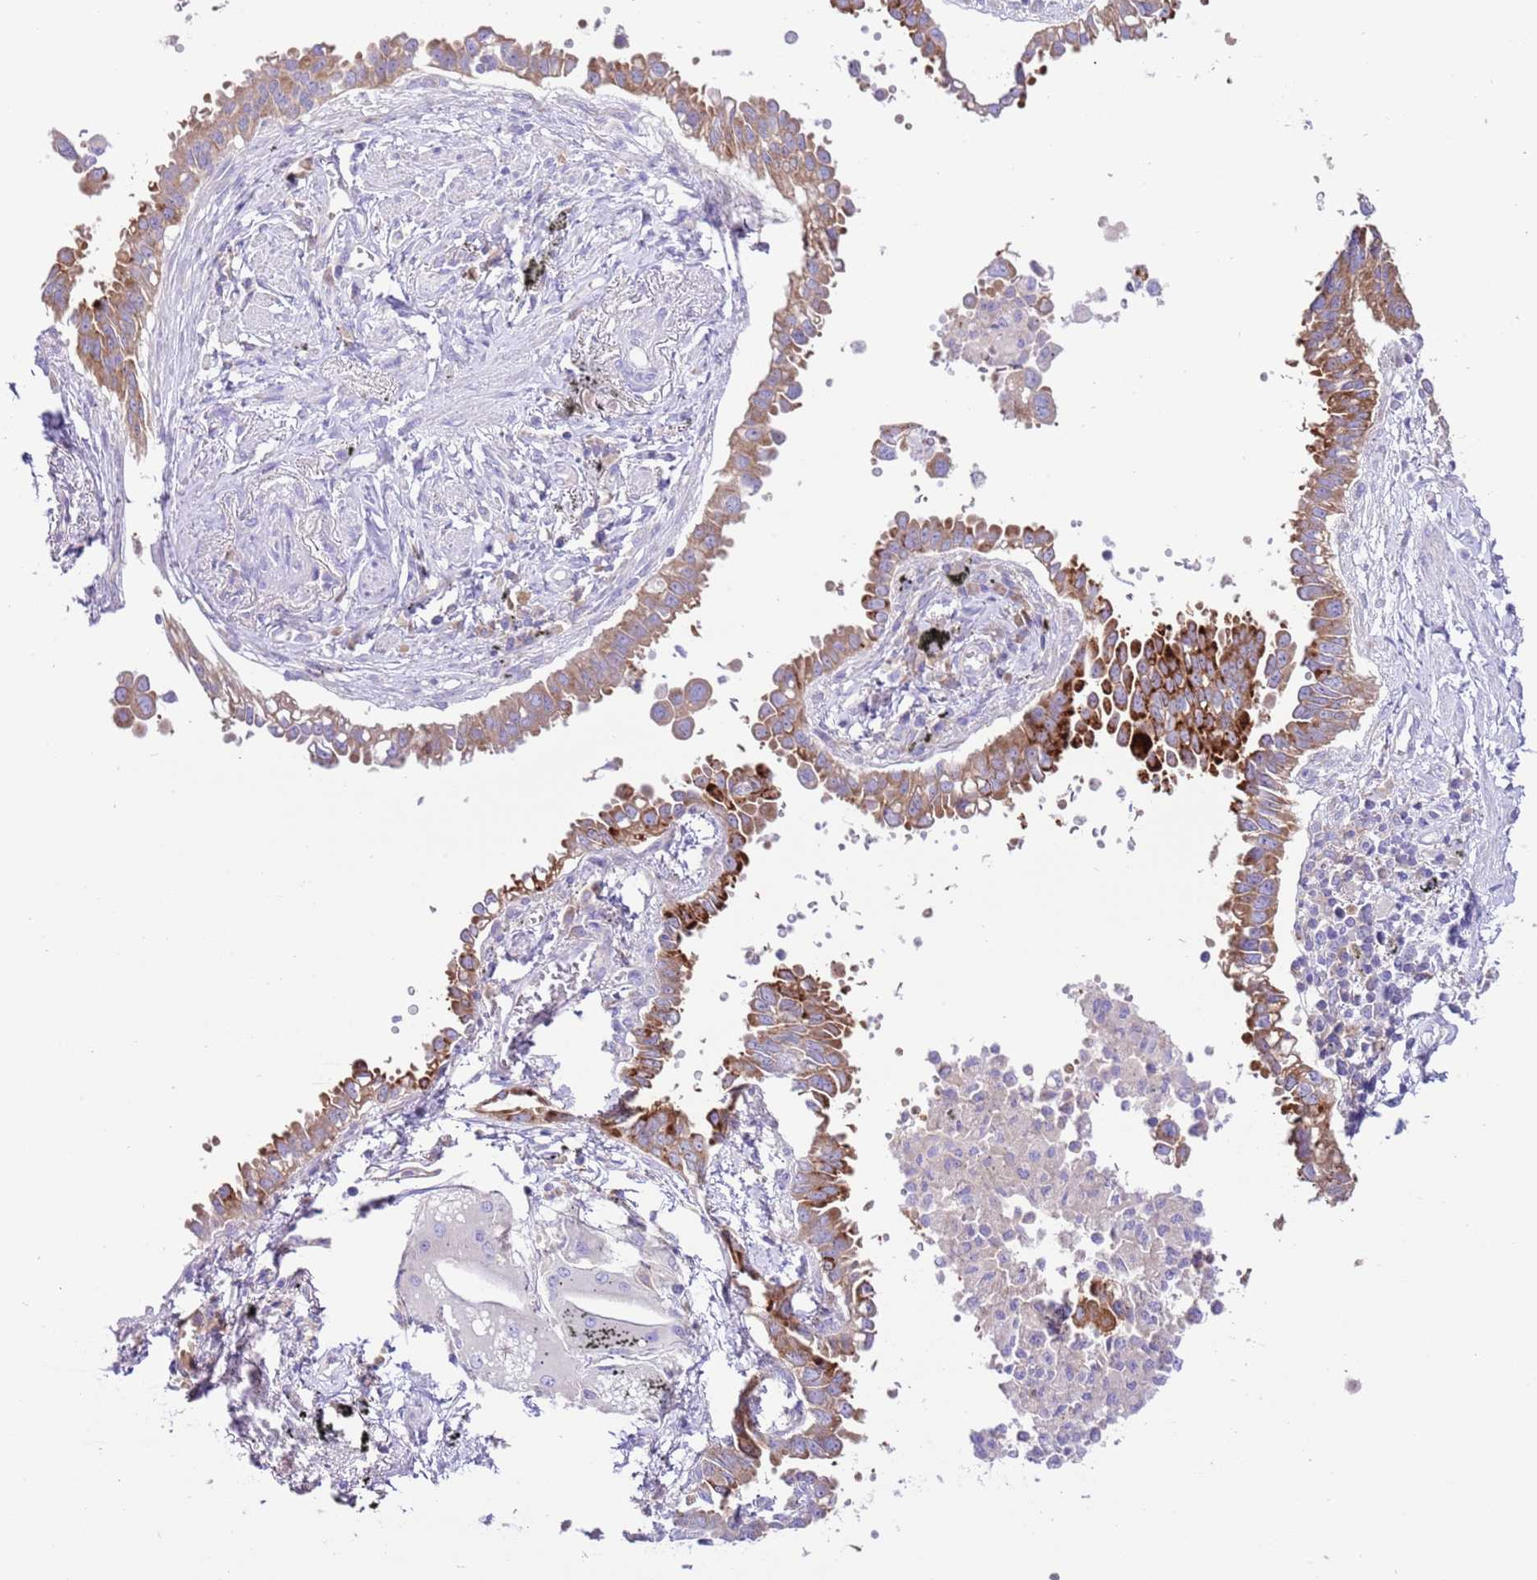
{"staining": {"intensity": "strong", "quantity": ">75%", "location": "cytoplasmic/membranous"}, "tissue": "lung cancer", "cell_type": "Tumor cells", "image_type": "cancer", "snomed": [{"axis": "morphology", "description": "Adenocarcinoma, NOS"}, {"axis": "topography", "description": "Lung"}], "caption": "Strong cytoplasmic/membranous protein staining is seen in approximately >75% of tumor cells in lung adenocarcinoma.", "gene": "RPS10", "patient": {"sex": "male", "age": 67}}